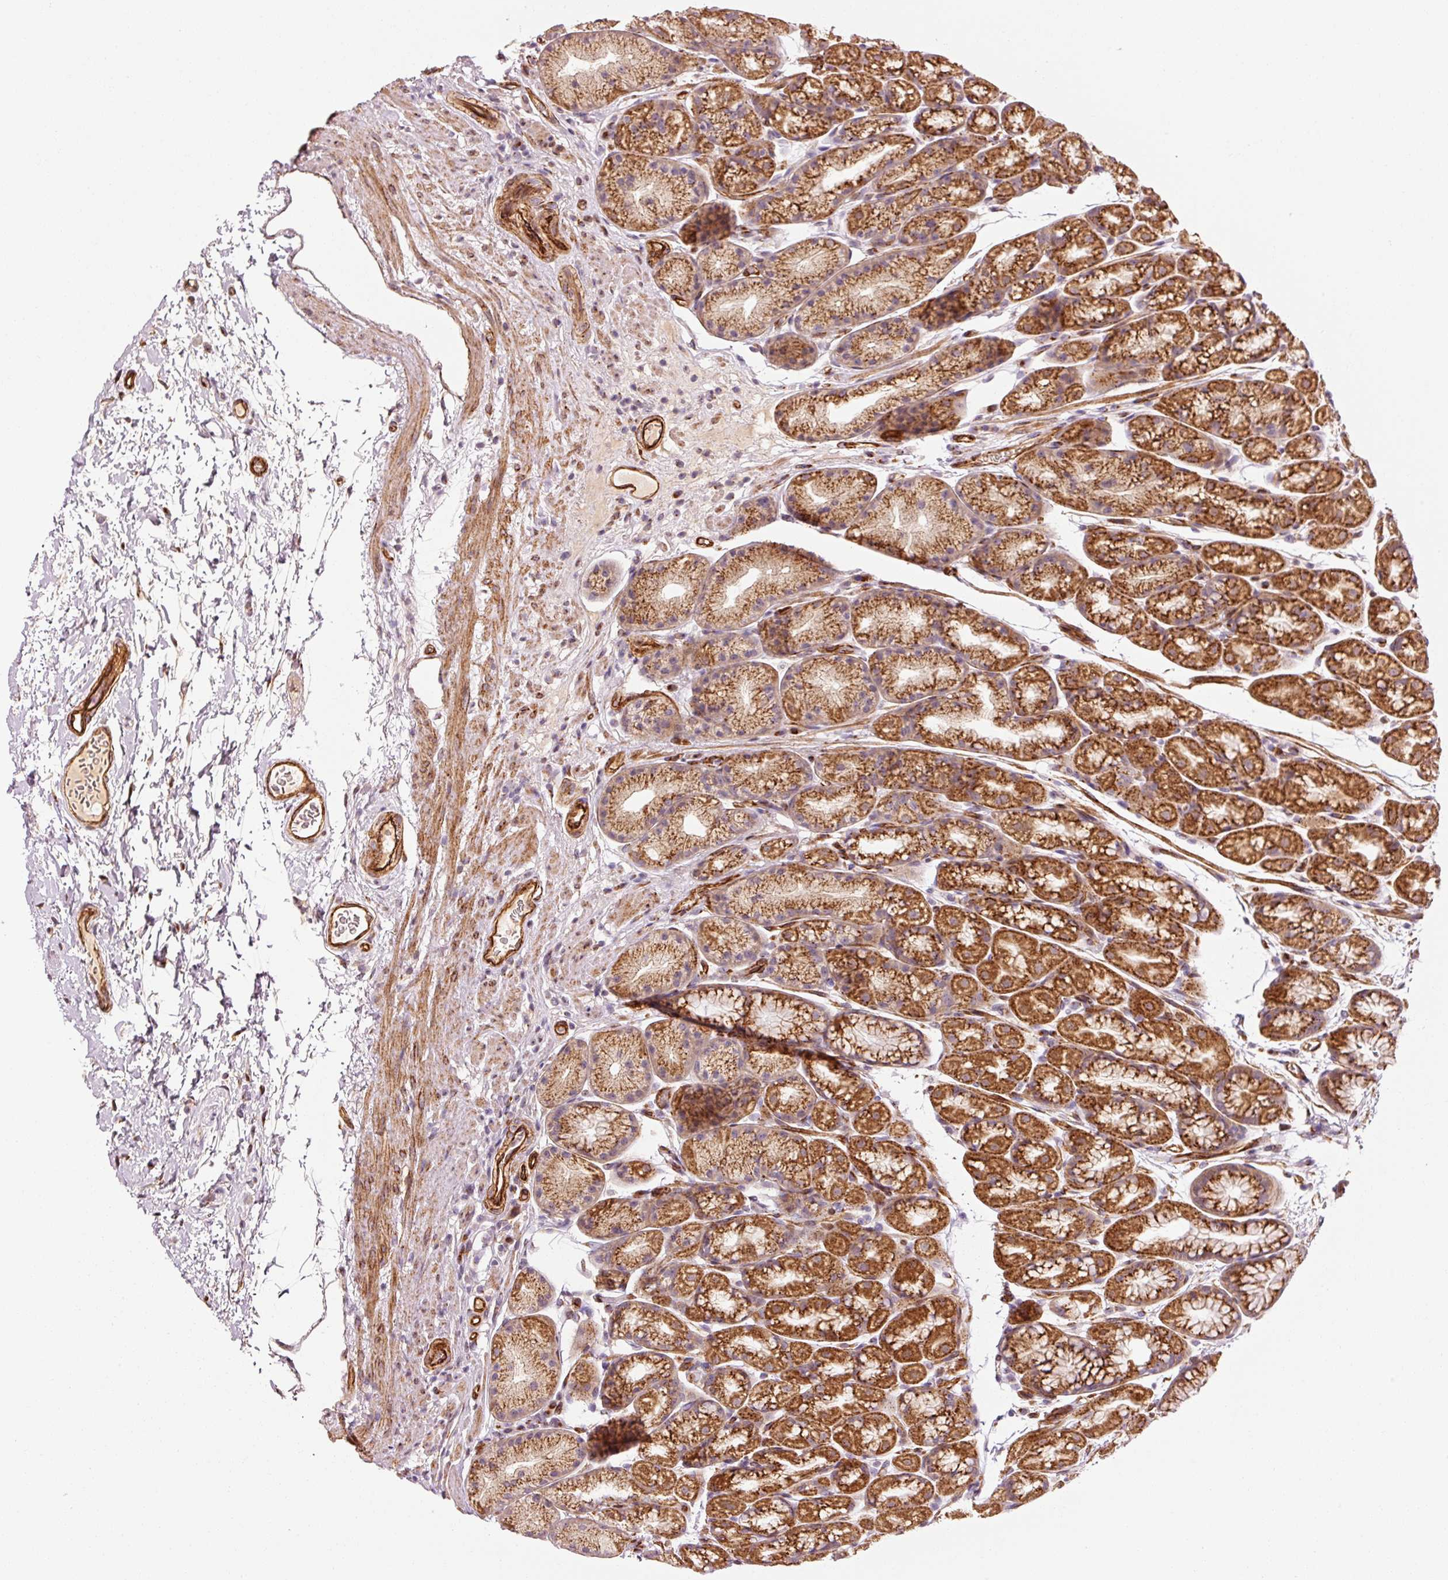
{"staining": {"intensity": "strong", "quantity": "25%-75%", "location": "cytoplasmic/membranous"}, "tissue": "stomach", "cell_type": "Glandular cells", "image_type": "normal", "snomed": [{"axis": "morphology", "description": "Normal tissue, NOS"}, {"axis": "topography", "description": "Stomach, lower"}], "caption": "Glandular cells show high levels of strong cytoplasmic/membranous expression in approximately 25%-75% of cells in normal stomach. (DAB IHC with brightfield microscopy, high magnification).", "gene": "LIMK2", "patient": {"sex": "male", "age": 67}}